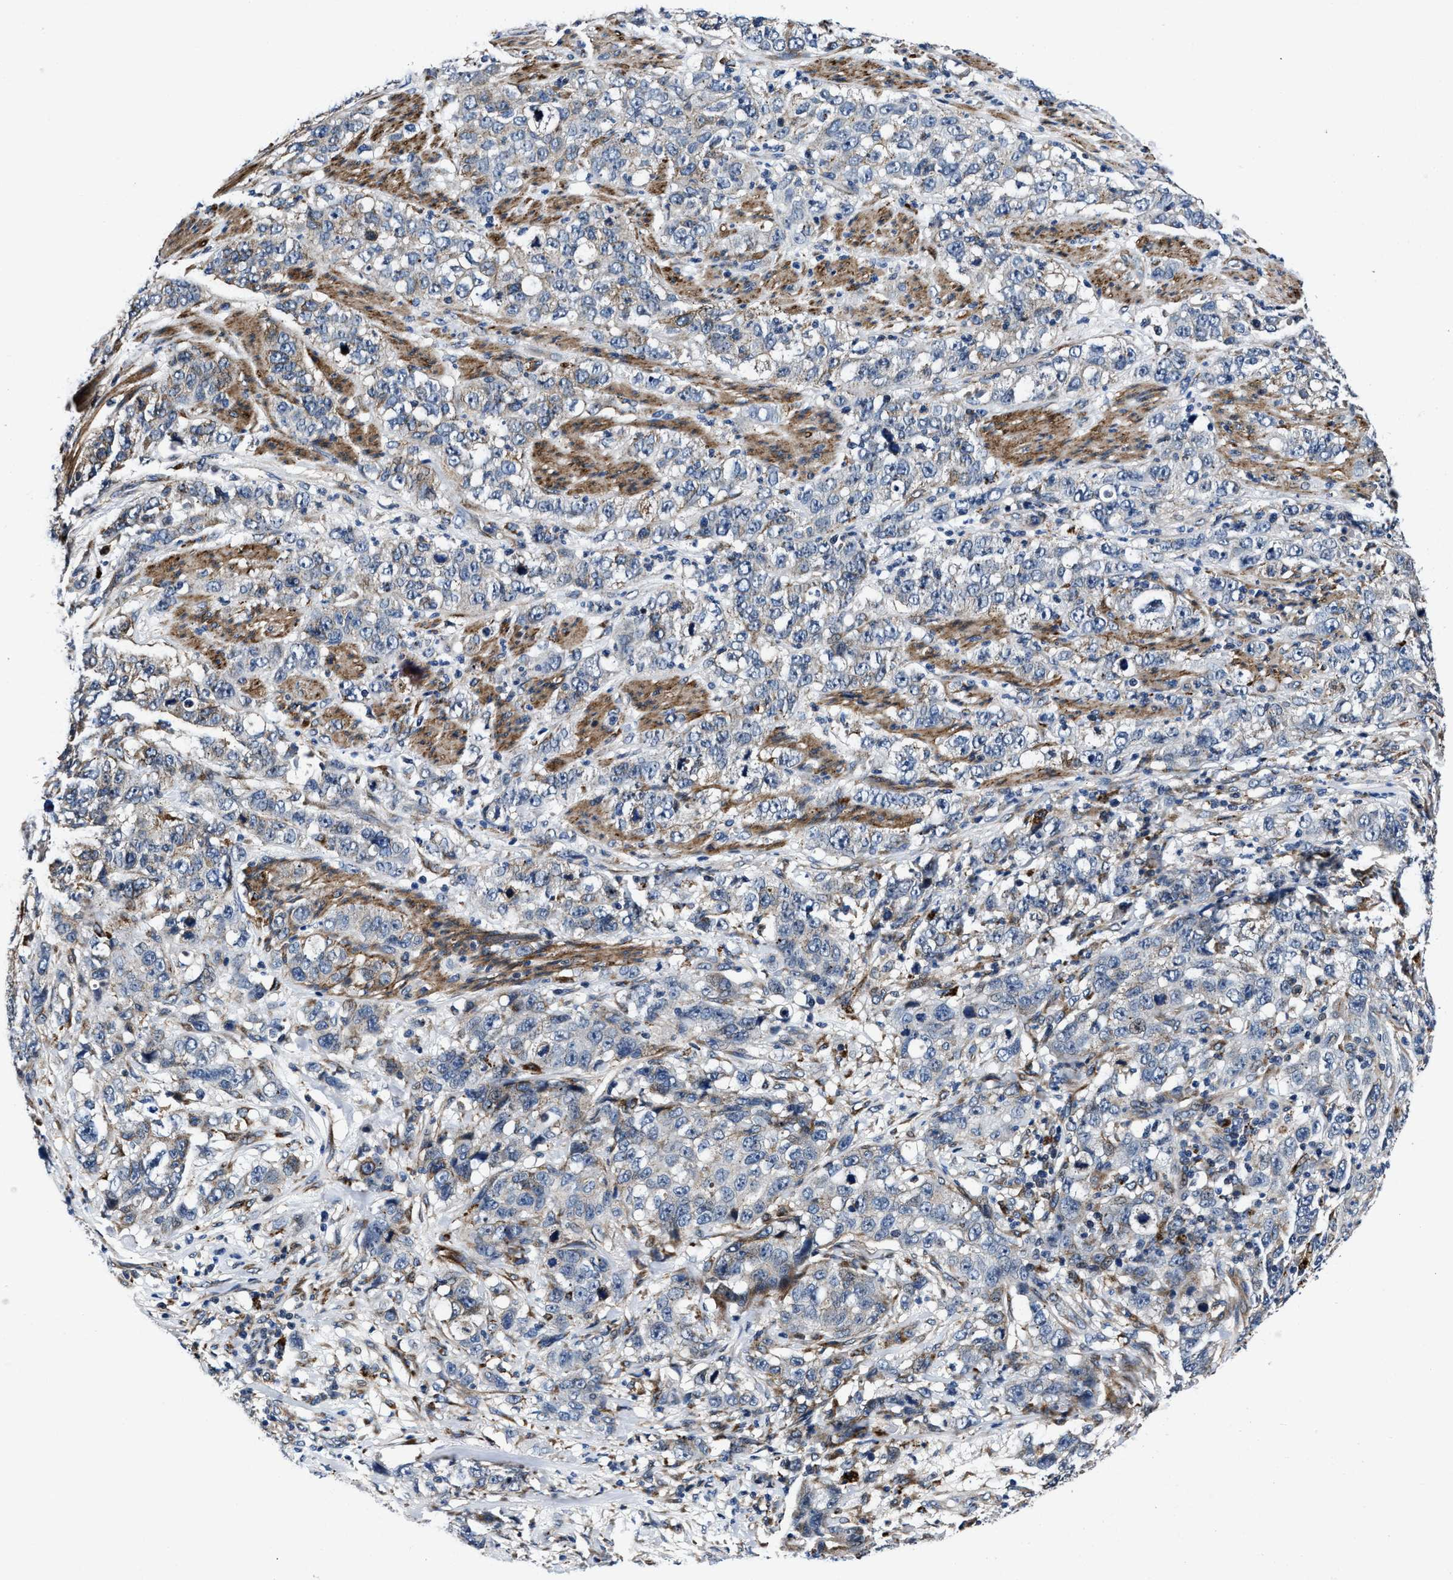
{"staining": {"intensity": "moderate", "quantity": "<25%", "location": "cytoplasmic/membranous"}, "tissue": "stomach cancer", "cell_type": "Tumor cells", "image_type": "cancer", "snomed": [{"axis": "morphology", "description": "Adenocarcinoma, NOS"}, {"axis": "topography", "description": "Stomach"}], "caption": "About <25% of tumor cells in human adenocarcinoma (stomach) display moderate cytoplasmic/membranous protein positivity as visualized by brown immunohistochemical staining.", "gene": "C2orf66", "patient": {"sex": "male", "age": 48}}